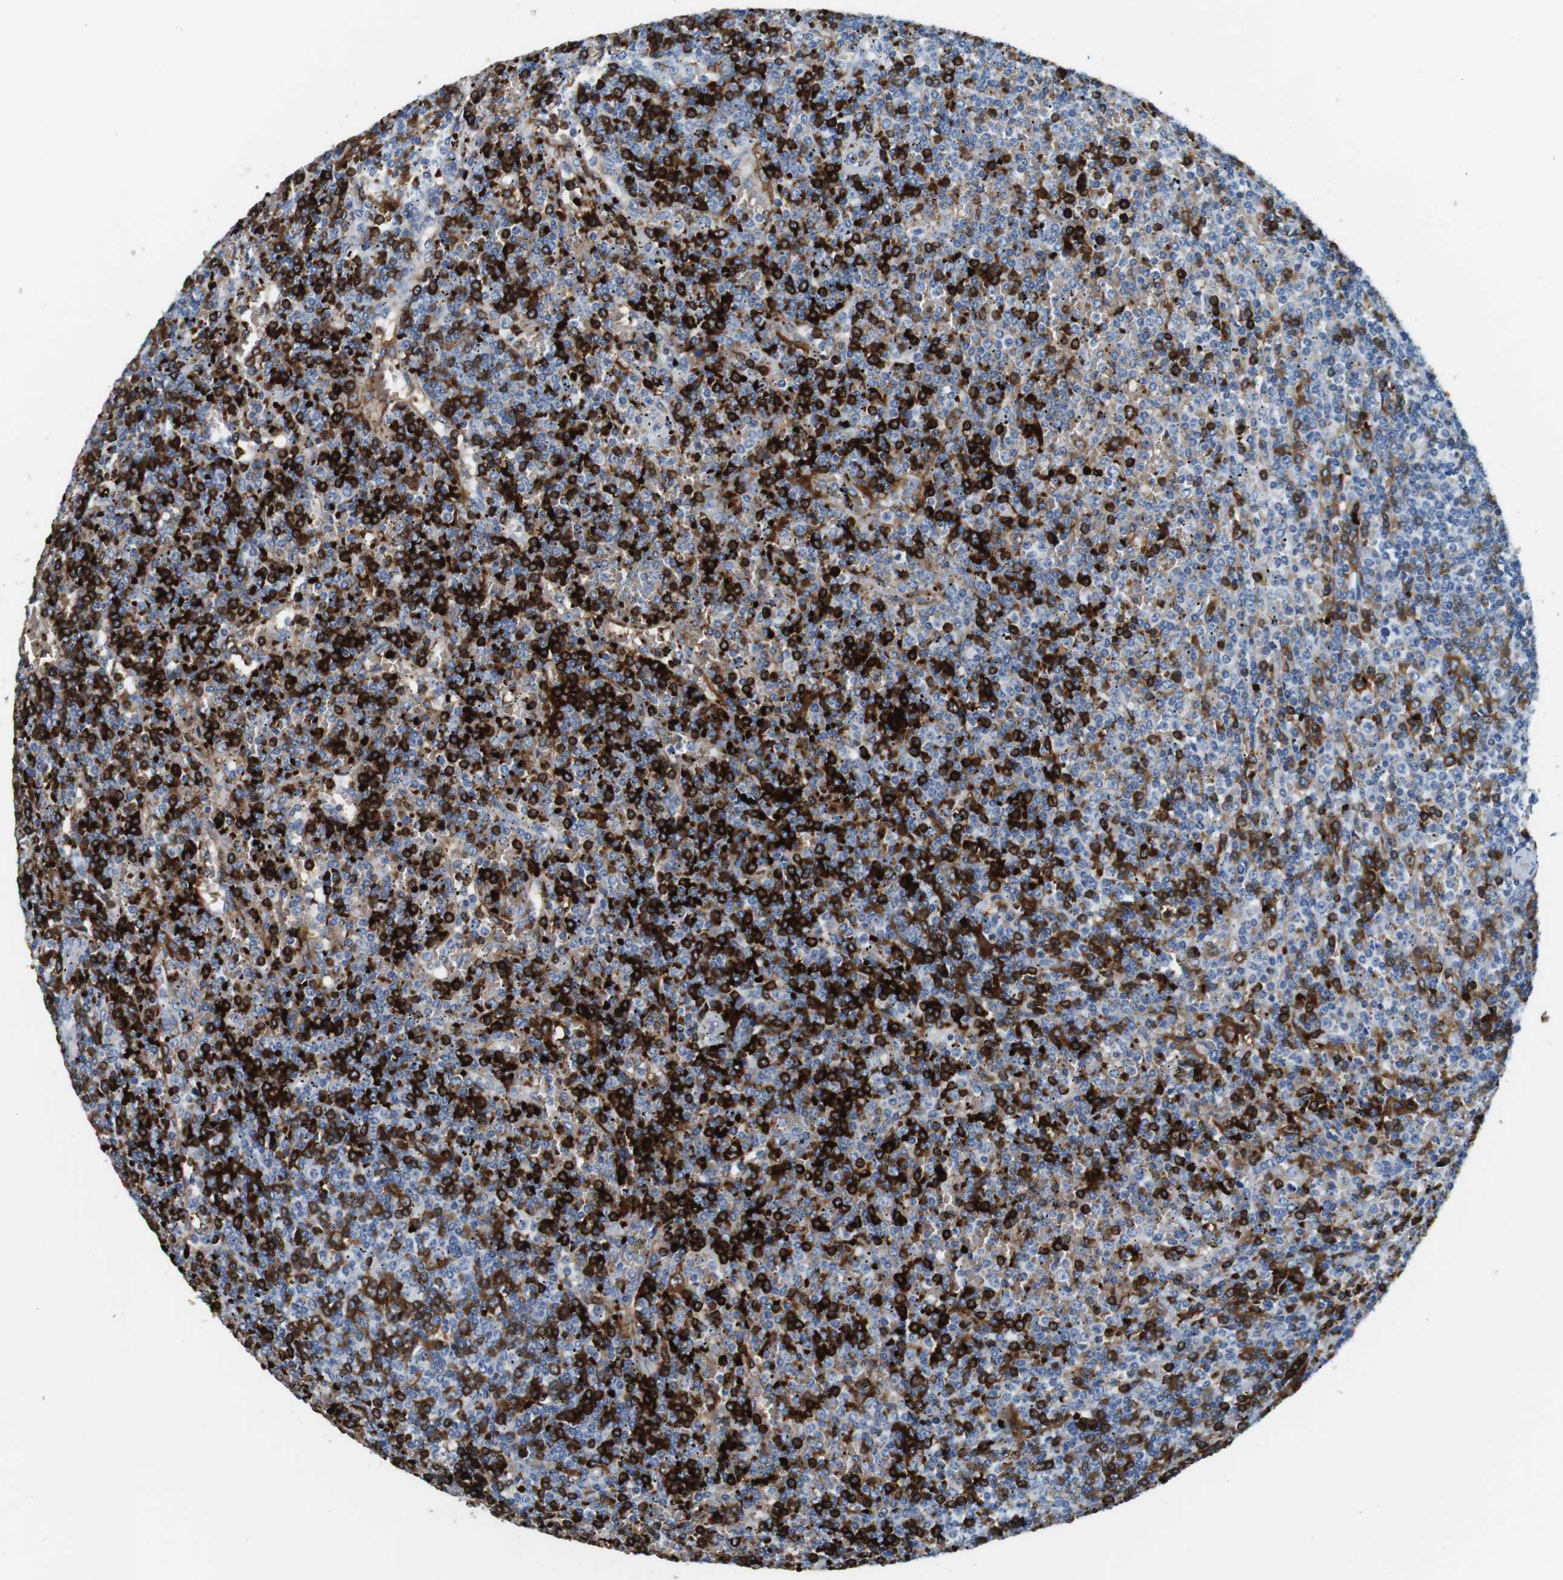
{"staining": {"intensity": "moderate", "quantity": "25%-75%", "location": "cytoplasmic/membranous"}, "tissue": "lymphoma", "cell_type": "Tumor cells", "image_type": "cancer", "snomed": [{"axis": "morphology", "description": "Malignant lymphoma, non-Hodgkin's type, Low grade"}, {"axis": "topography", "description": "Spleen"}], "caption": "Moderate cytoplasmic/membranous positivity is present in approximately 25%-75% of tumor cells in malignant lymphoma, non-Hodgkin's type (low-grade). The protein is shown in brown color, while the nuclei are stained blue.", "gene": "TFAP2C", "patient": {"sex": "female", "age": 19}}